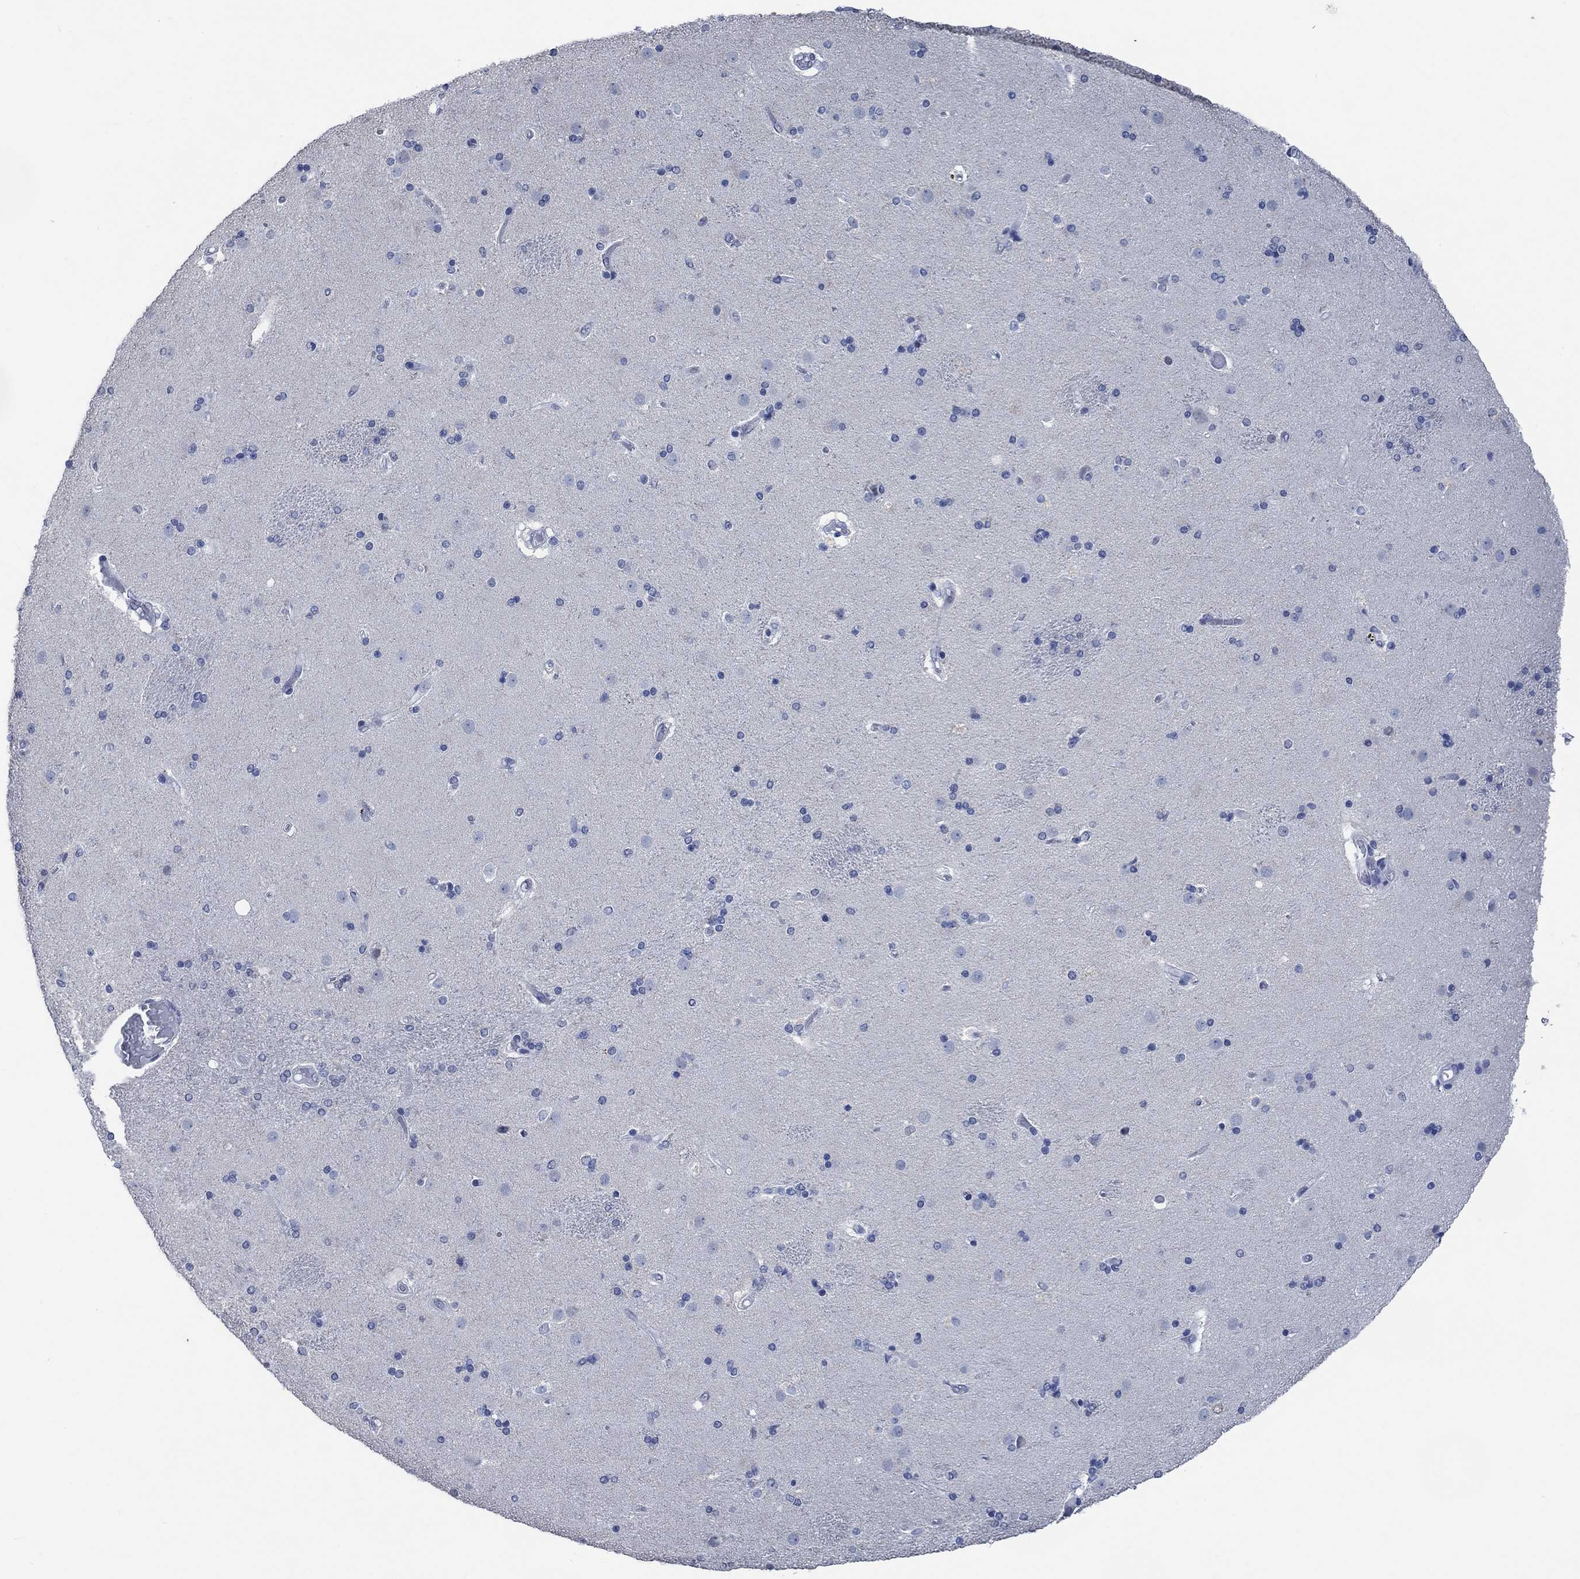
{"staining": {"intensity": "negative", "quantity": "none", "location": "none"}, "tissue": "caudate", "cell_type": "Glial cells", "image_type": "normal", "snomed": [{"axis": "morphology", "description": "Normal tissue, NOS"}, {"axis": "topography", "description": "Lateral ventricle wall"}], "caption": "The image displays no staining of glial cells in unremarkable caudate. (Brightfield microscopy of DAB (3,3'-diaminobenzidine) IHC at high magnification).", "gene": "OBSCN", "patient": {"sex": "female", "age": 71}}